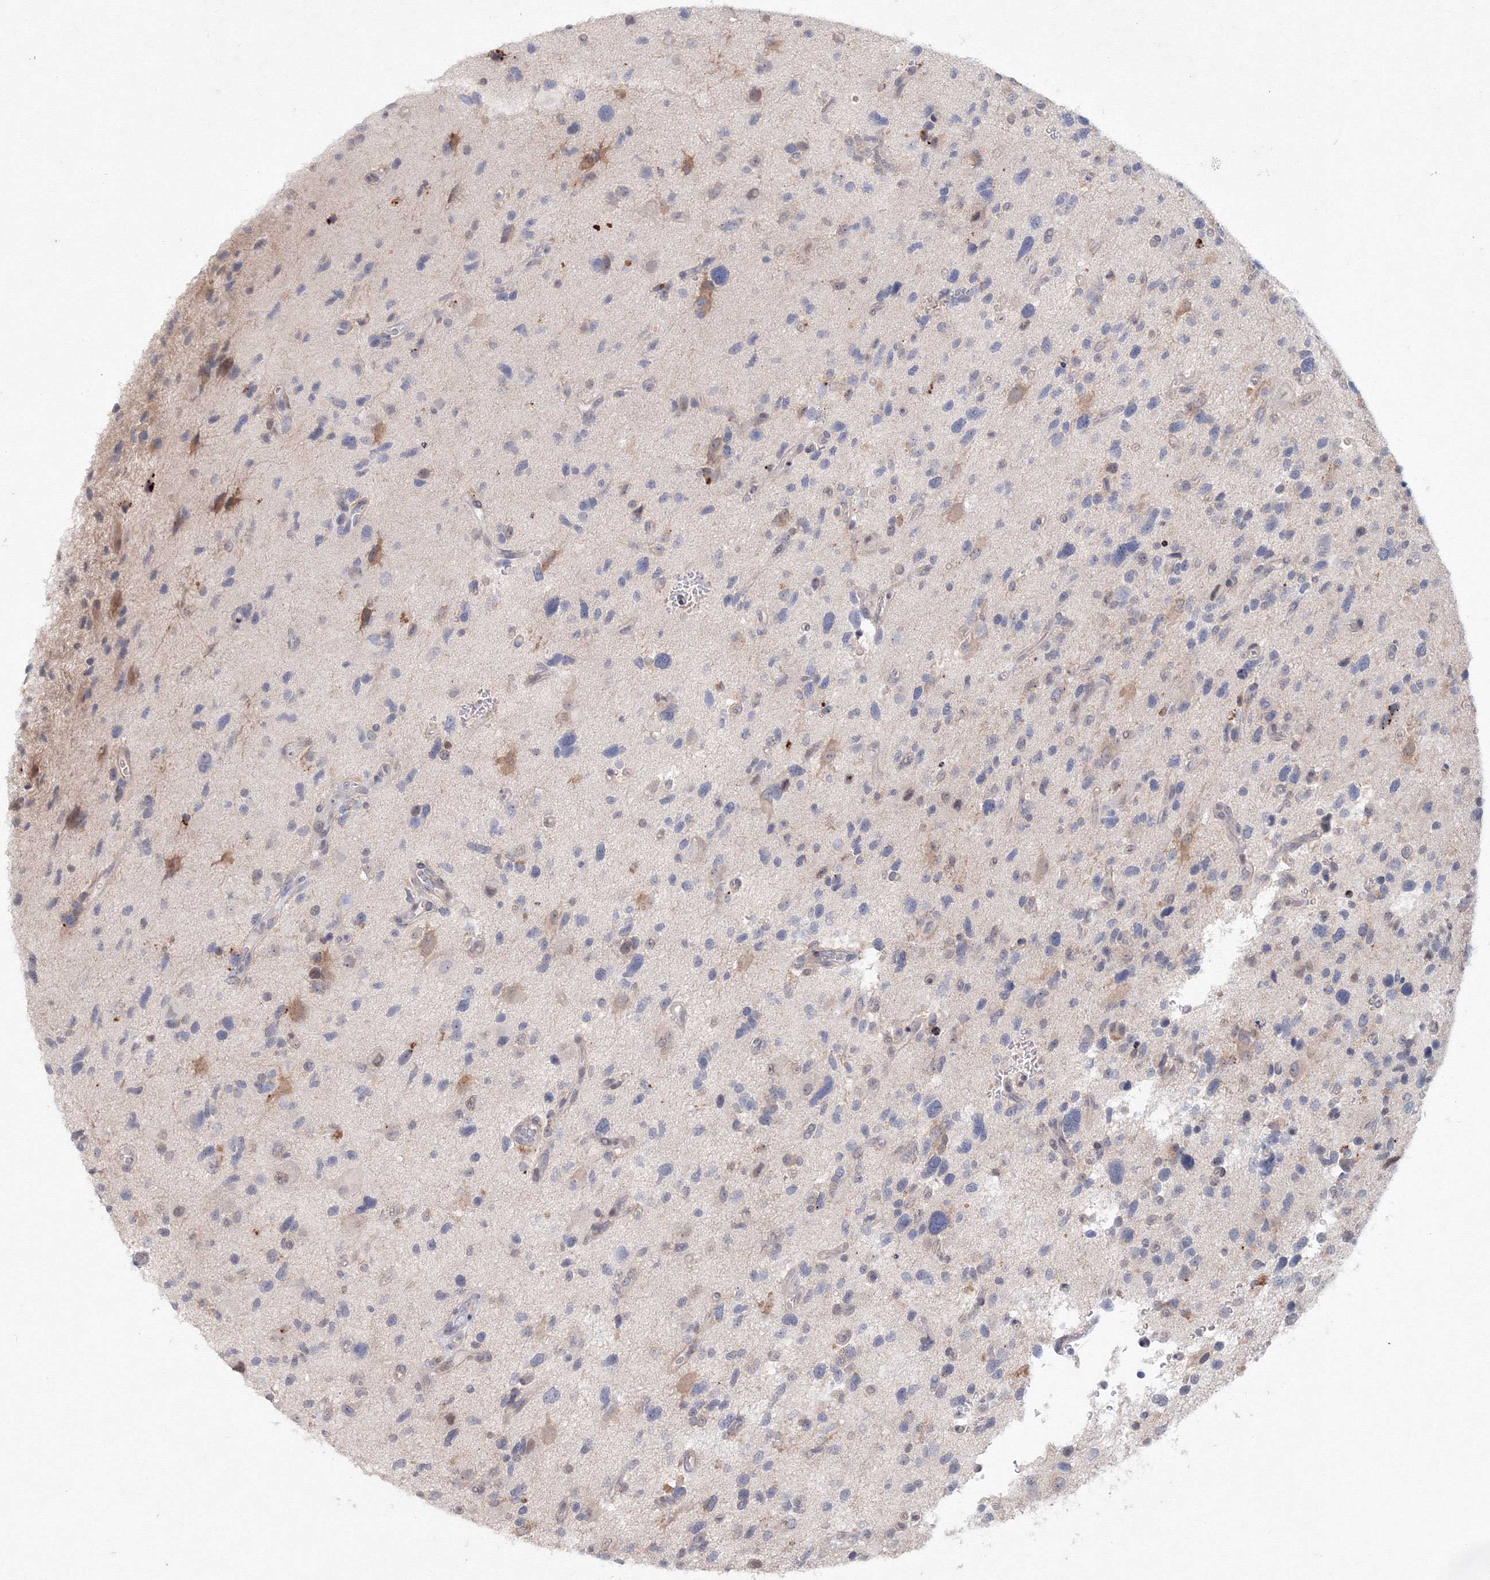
{"staining": {"intensity": "negative", "quantity": "none", "location": "none"}, "tissue": "glioma", "cell_type": "Tumor cells", "image_type": "cancer", "snomed": [{"axis": "morphology", "description": "Glioma, malignant, High grade"}, {"axis": "topography", "description": "Brain"}], "caption": "There is no significant positivity in tumor cells of glioma. (DAB immunohistochemistry visualized using brightfield microscopy, high magnification).", "gene": "SLC7A7", "patient": {"sex": "male", "age": 33}}